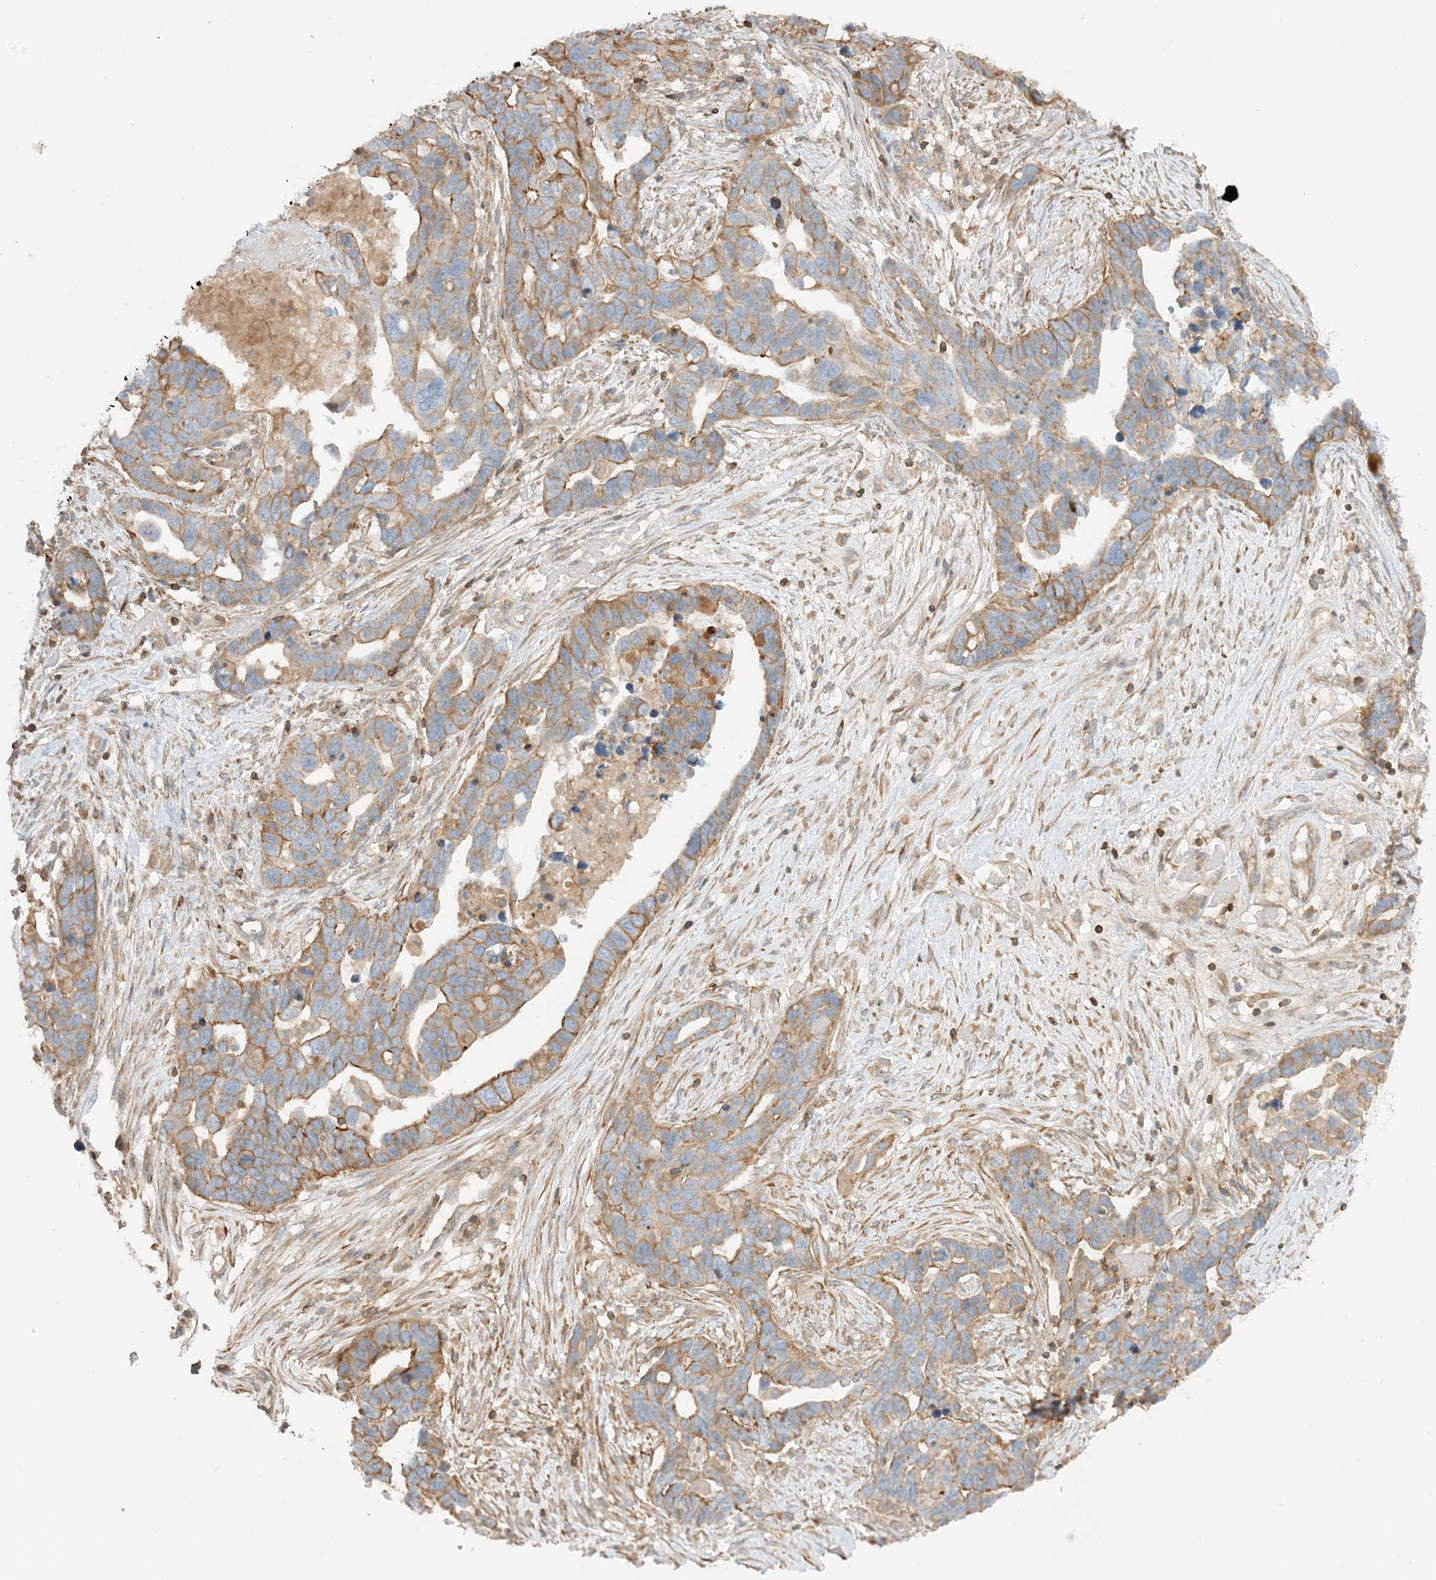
{"staining": {"intensity": "moderate", "quantity": "25%-75%", "location": "cytoplasmic/membranous"}, "tissue": "ovarian cancer", "cell_type": "Tumor cells", "image_type": "cancer", "snomed": [{"axis": "morphology", "description": "Cystadenocarcinoma, serous, NOS"}, {"axis": "topography", "description": "Ovary"}], "caption": "Immunohistochemical staining of serous cystadenocarcinoma (ovarian) shows medium levels of moderate cytoplasmic/membranous protein staining in approximately 25%-75% of tumor cells.", "gene": "SLC25A12", "patient": {"sex": "female", "age": 54}}